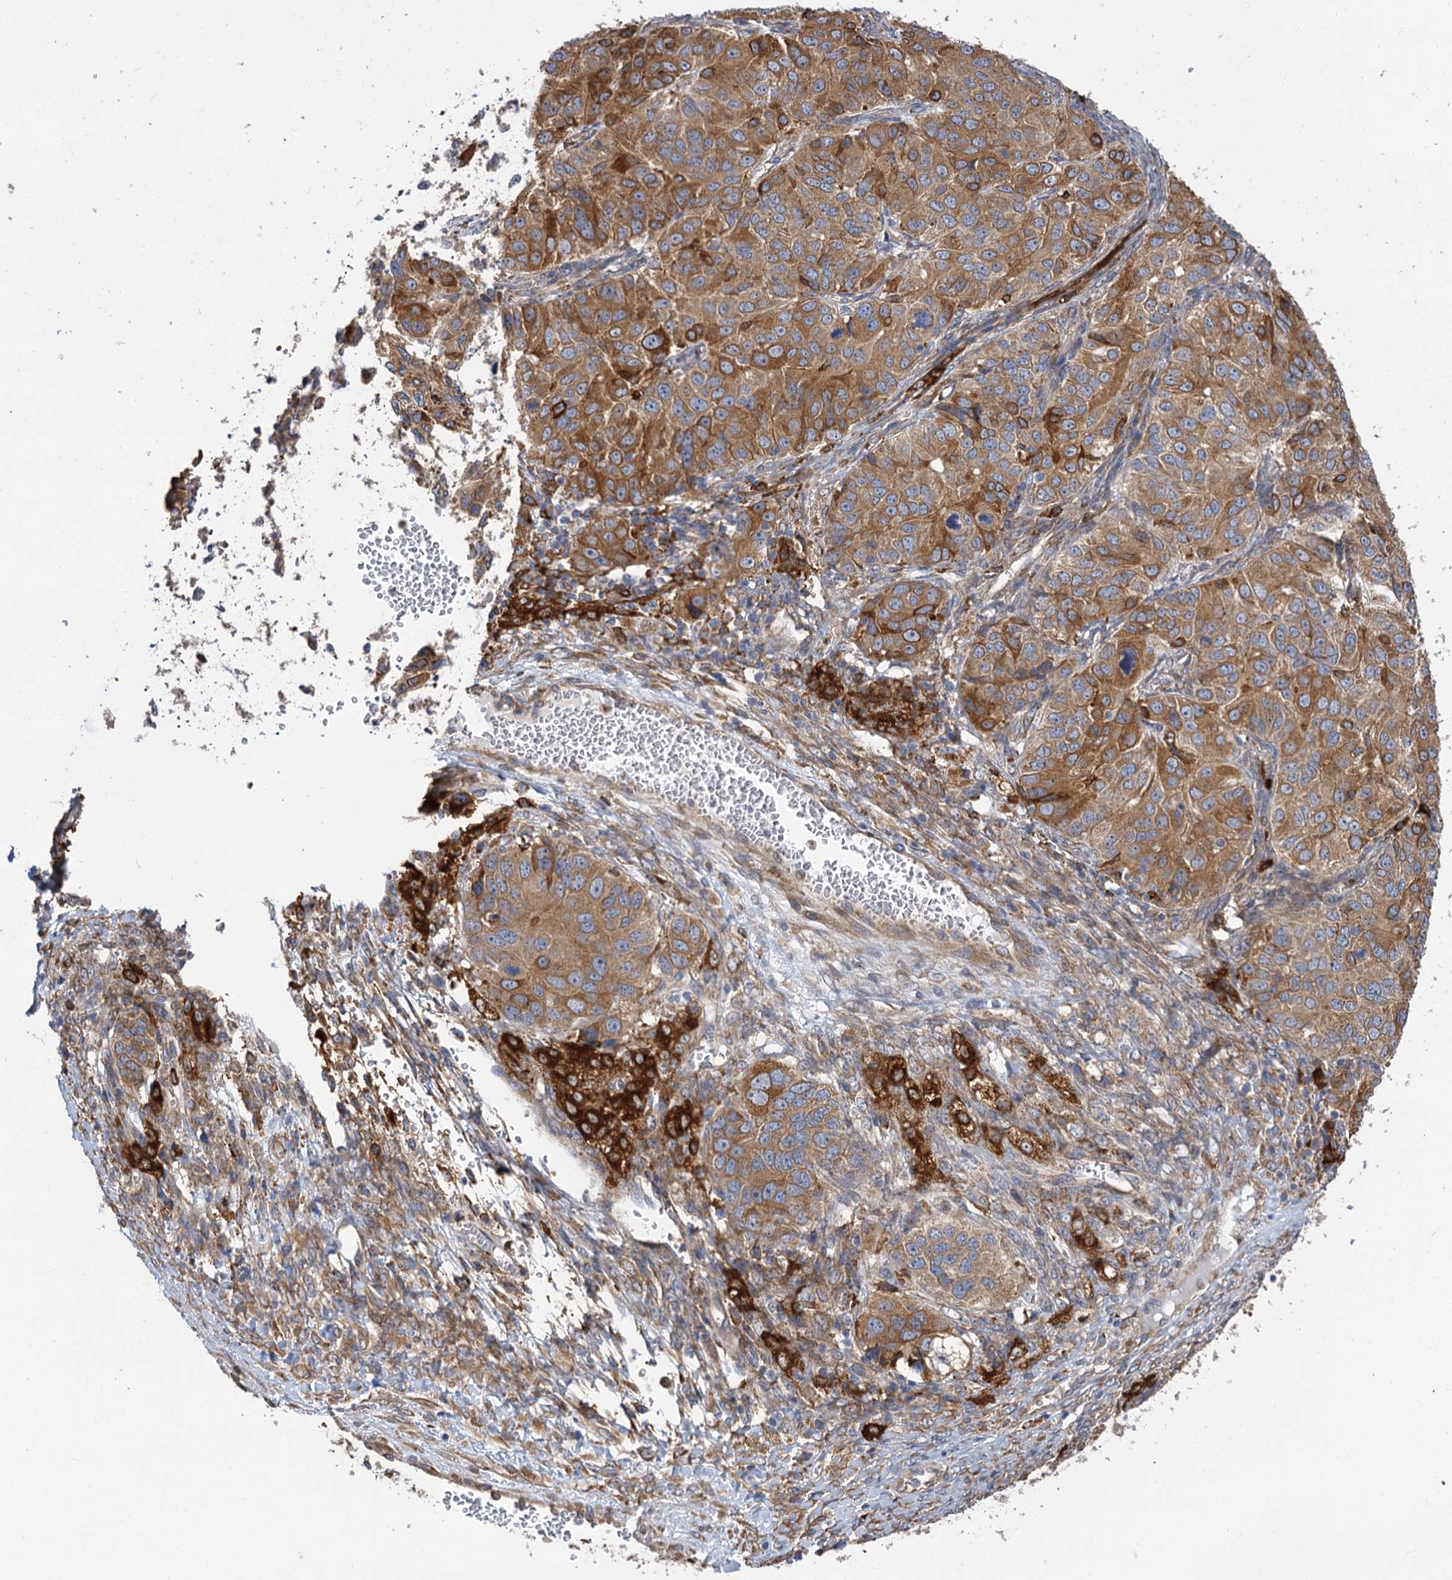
{"staining": {"intensity": "moderate", "quantity": ">75%", "location": "cytoplasmic/membranous"}, "tissue": "ovarian cancer", "cell_type": "Tumor cells", "image_type": "cancer", "snomed": [{"axis": "morphology", "description": "Carcinoma, endometroid"}, {"axis": "topography", "description": "Ovary"}], "caption": "Immunohistochemical staining of ovarian endometroid carcinoma reveals medium levels of moderate cytoplasmic/membranous protein positivity in approximately >75% of tumor cells.", "gene": "PPIP5K2", "patient": {"sex": "female", "age": 51}}